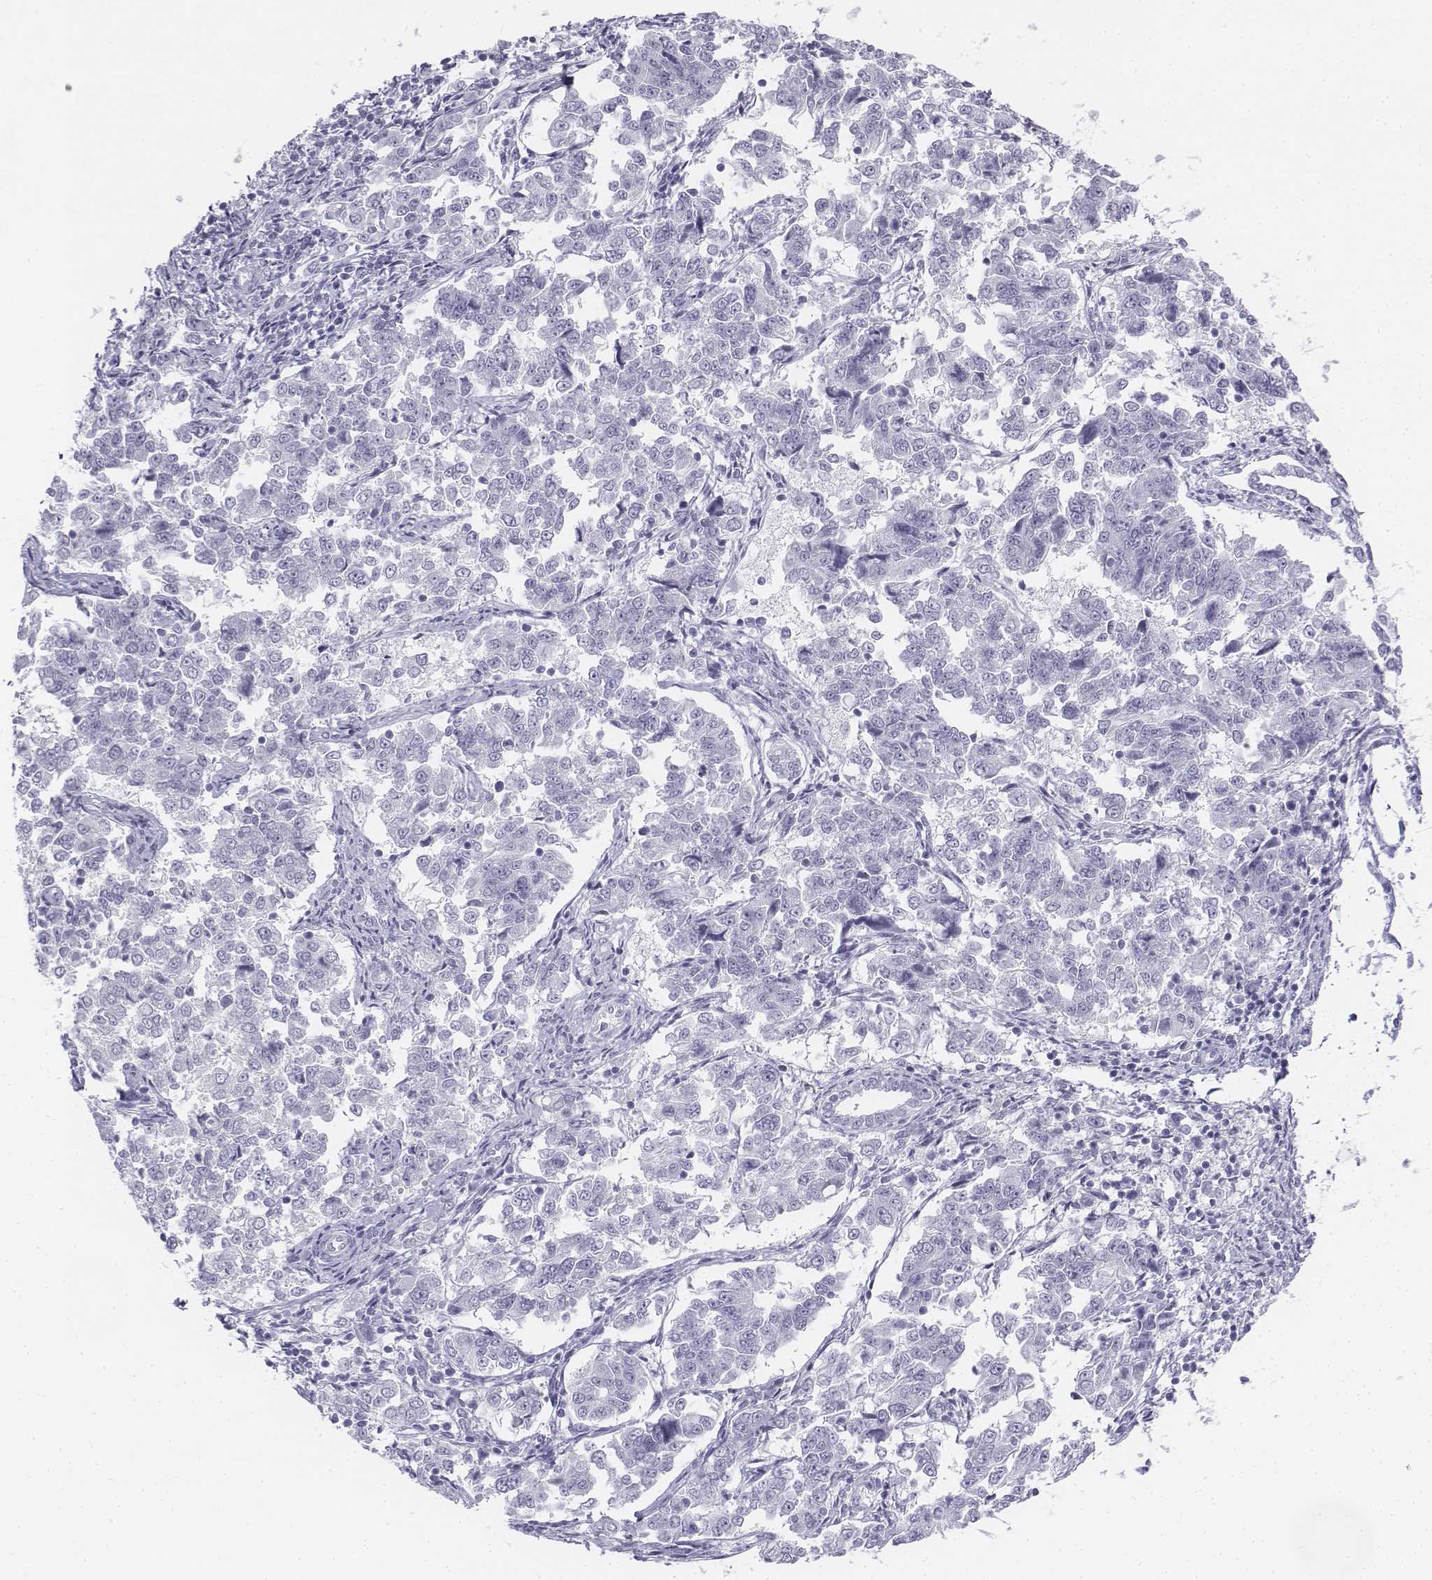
{"staining": {"intensity": "negative", "quantity": "none", "location": "none"}, "tissue": "endometrial cancer", "cell_type": "Tumor cells", "image_type": "cancer", "snomed": [{"axis": "morphology", "description": "Adenocarcinoma, NOS"}, {"axis": "topography", "description": "Endometrium"}], "caption": "IHC micrograph of neoplastic tissue: endometrial adenocarcinoma stained with DAB shows no significant protein positivity in tumor cells.", "gene": "UCN2", "patient": {"sex": "female", "age": 43}}